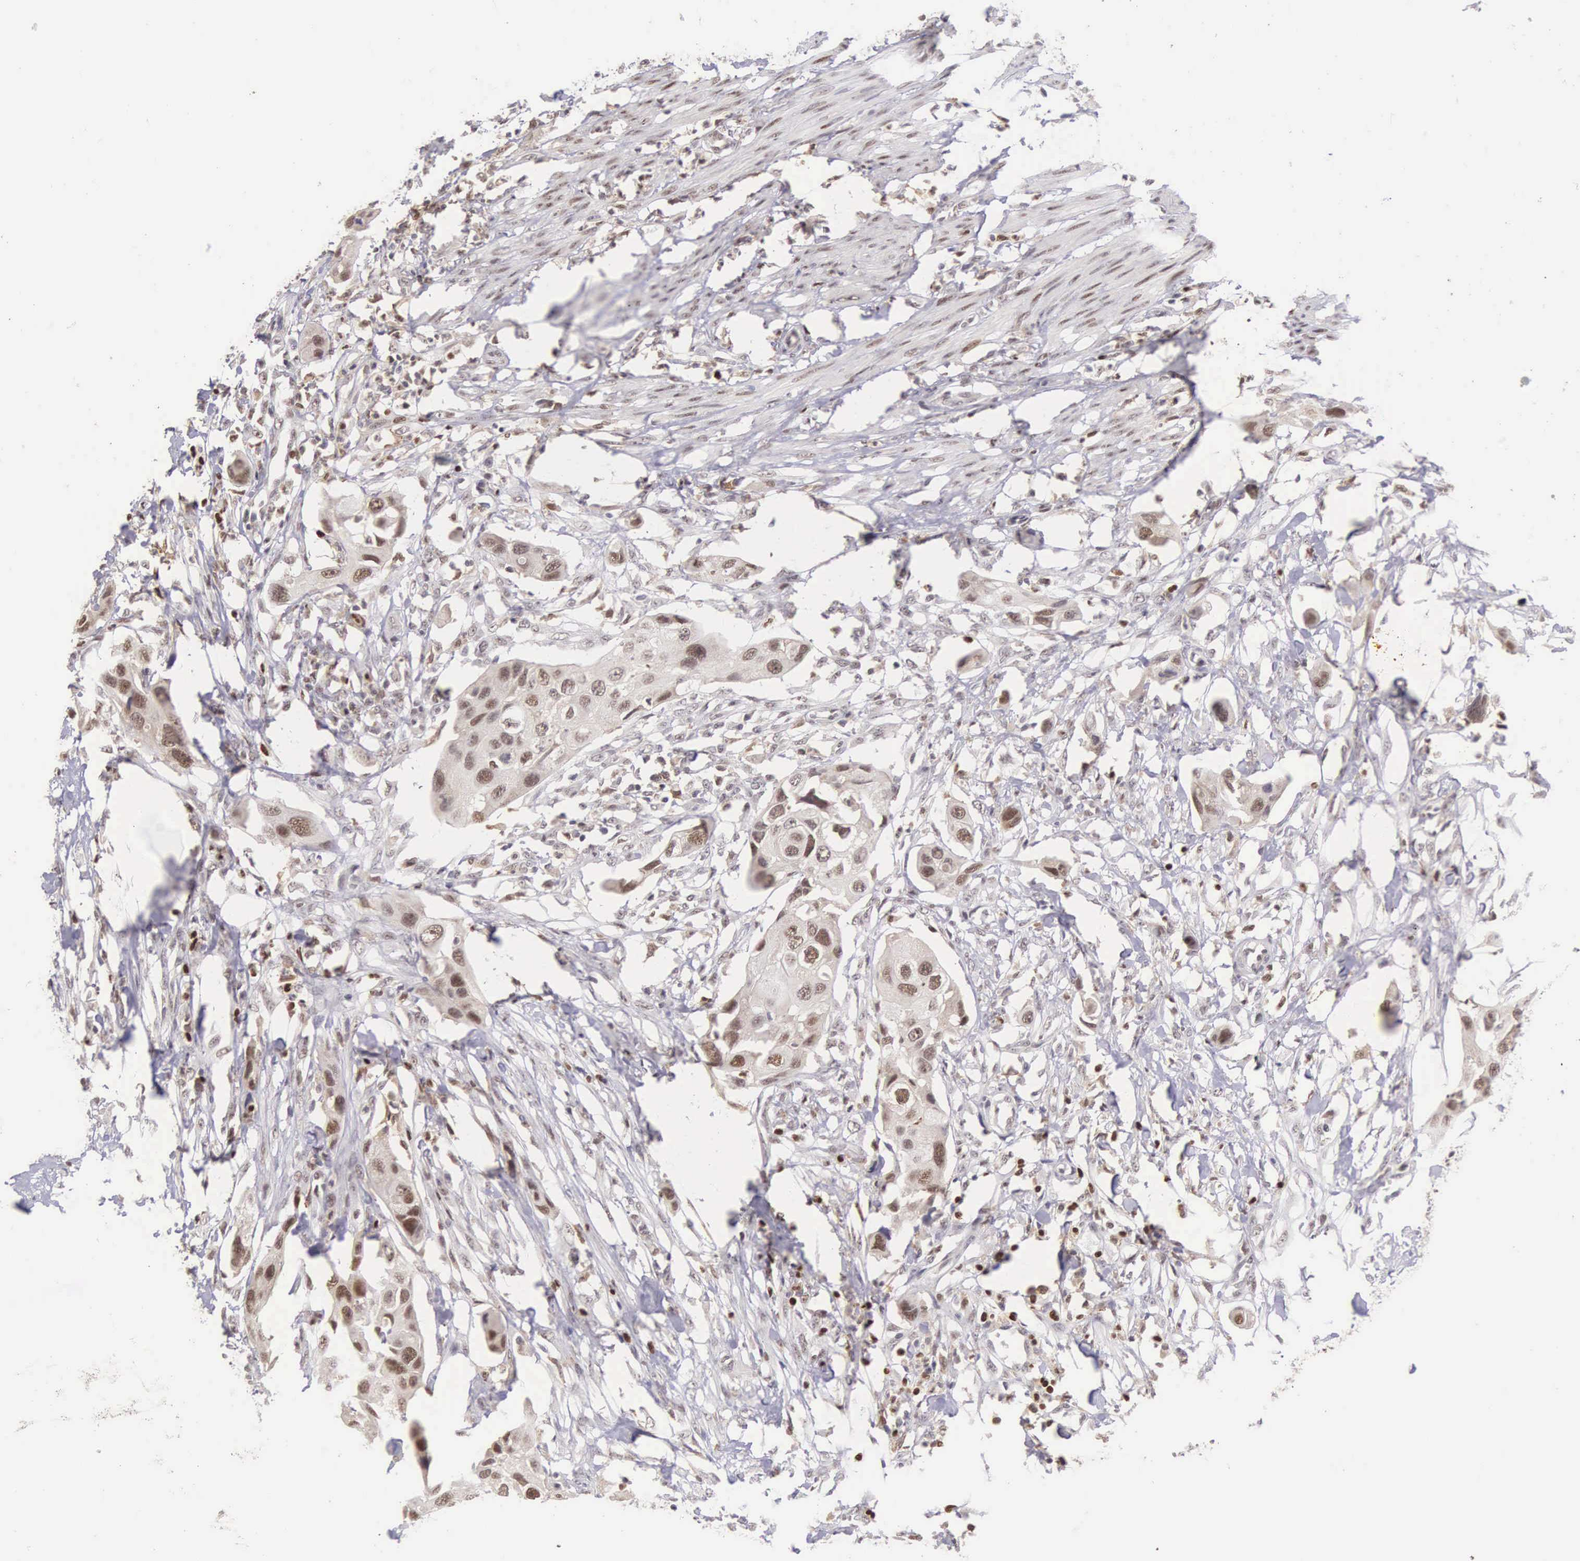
{"staining": {"intensity": "weak", "quantity": "25%-75%", "location": "nuclear"}, "tissue": "urothelial cancer", "cell_type": "Tumor cells", "image_type": "cancer", "snomed": [{"axis": "morphology", "description": "Urothelial carcinoma, High grade"}, {"axis": "topography", "description": "Urinary bladder"}], "caption": "This micrograph demonstrates IHC staining of human urothelial carcinoma (high-grade), with low weak nuclear staining in approximately 25%-75% of tumor cells.", "gene": "GRK3", "patient": {"sex": "male", "age": 55}}